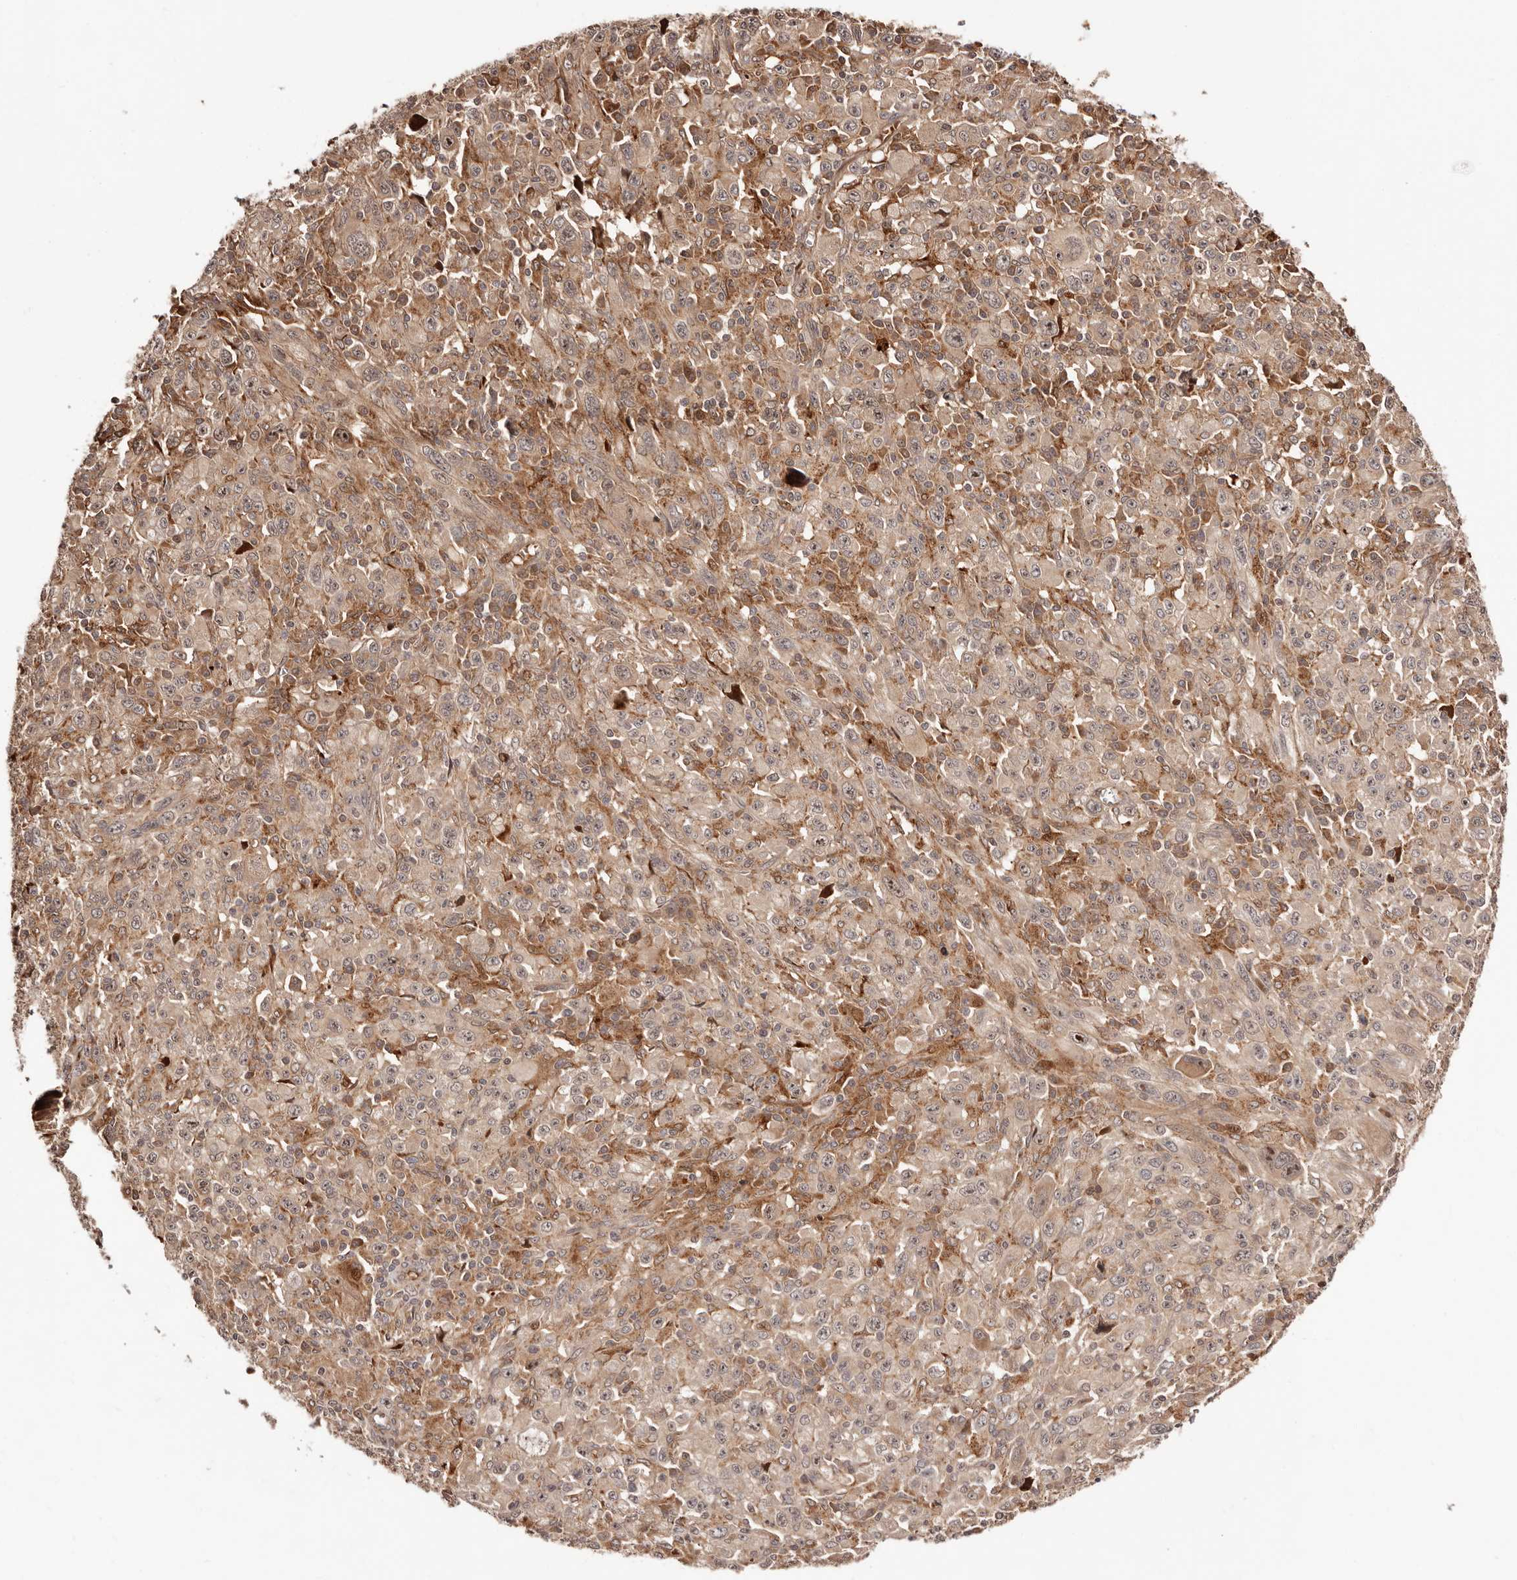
{"staining": {"intensity": "moderate", "quantity": "<25%", "location": "cytoplasmic/membranous,nuclear"}, "tissue": "melanoma", "cell_type": "Tumor cells", "image_type": "cancer", "snomed": [{"axis": "morphology", "description": "Malignant melanoma, Metastatic site"}, {"axis": "topography", "description": "Skin"}], "caption": "High-magnification brightfield microscopy of melanoma stained with DAB (3,3'-diaminobenzidine) (brown) and counterstained with hematoxylin (blue). tumor cells exhibit moderate cytoplasmic/membranous and nuclear staining is present in about<25% of cells. The protein is stained brown, and the nuclei are stained in blue (DAB (3,3'-diaminobenzidine) IHC with brightfield microscopy, high magnification).", "gene": "PTPN22", "patient": {"sex": "female", "age": 56}}